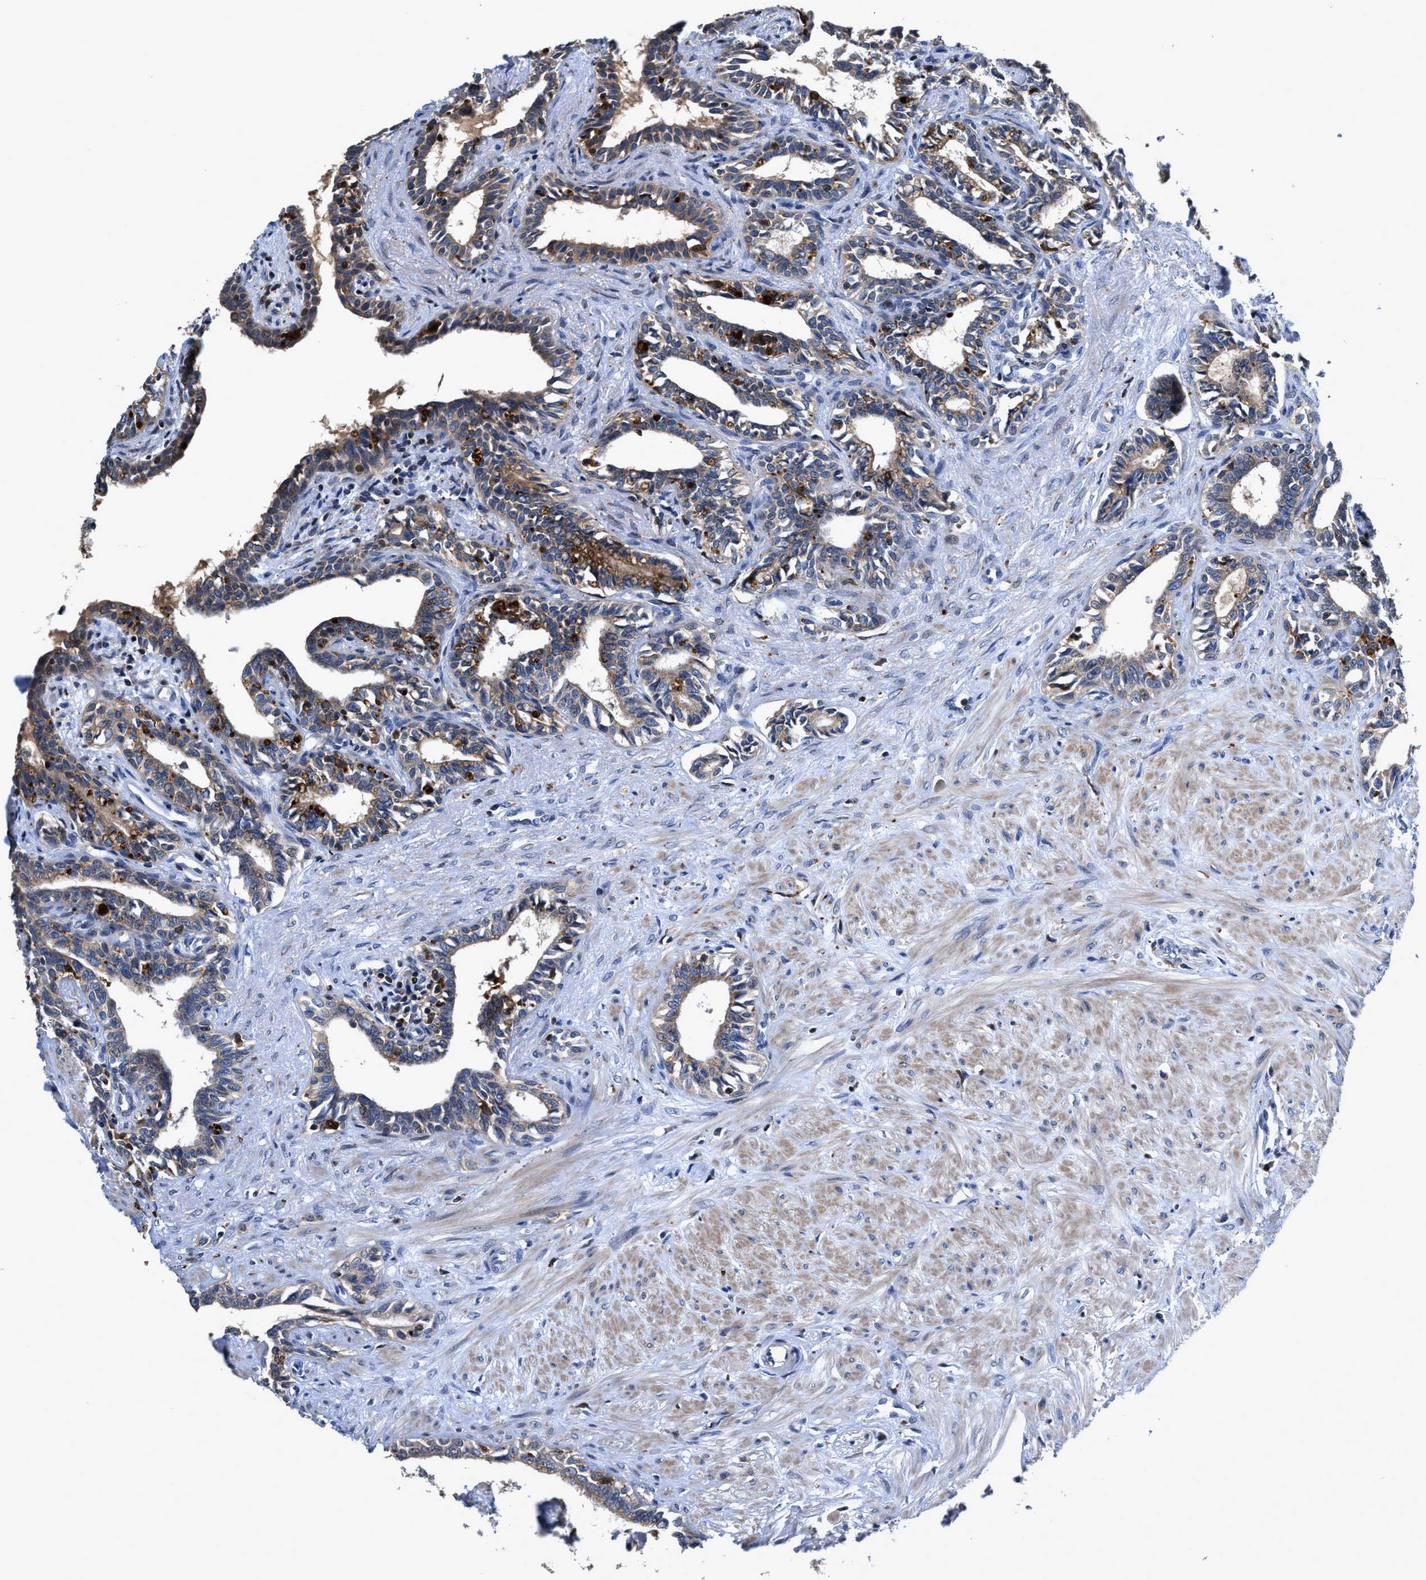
{"staining": {"intensity": "moderate", "quantity": ">75%", "location": "cytoplasmic/membranous"}, "tissue": "seminal vesicle", "cell_type": "Glandular cells", "image_type": "normal", "snomed": [{"axis": "morphology", "description": "Normal tissue, NOS"}, {"axis": "morphology", "description": "Adenocarcinoma, High grade"}, {"axis": "topography", "description": "Prostate"}, {"axis": "topography", "description": "Seminal veicle"}], "caption": "This micrograph displays immunohistochemistry staining of normal human seminal vesicle, with medium moderate cytoplasmic/membranous staining in about >75% of glandular cells.", "gene": "RGS10", "patient": {"sex": "male", "age": 55}}